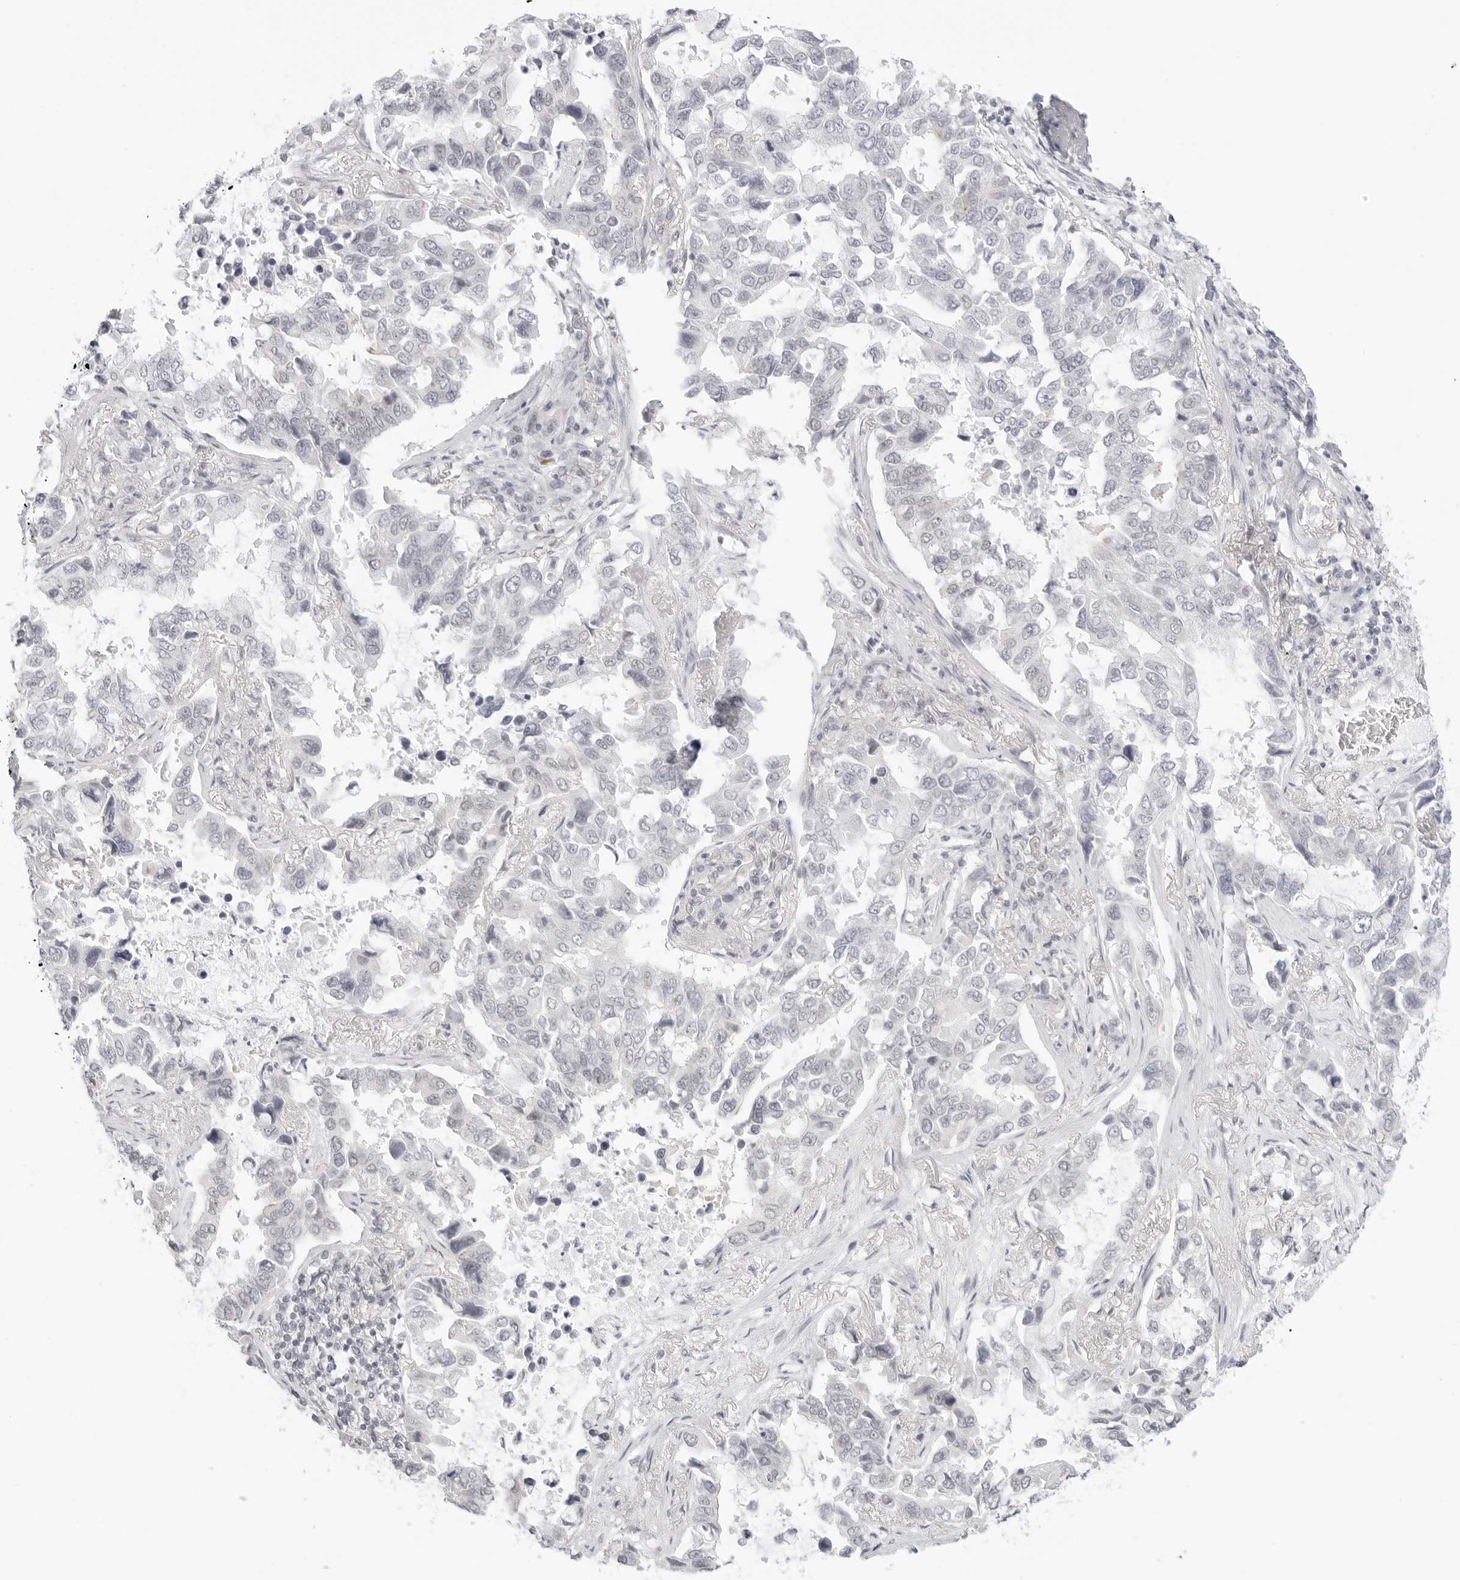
{"staining": {"intensity": "negative", "quantity": "none", "location": "none"}, "tissue": "lung cancer", "cell_type": "Tumor cells", "image_type": "cancer", "snomed": [{"axis": "morphology", "description": "Squamous cell carcinoma, NOS"}, {"axis": "topography", "description": "Lung"}], "caption": "Immunohistochemical staining of human lung squamous cell carcinoma reveals no significant positivity in tumor cells.", "gene": "MED18", "patient": {"sex": "male", "age": 66}}